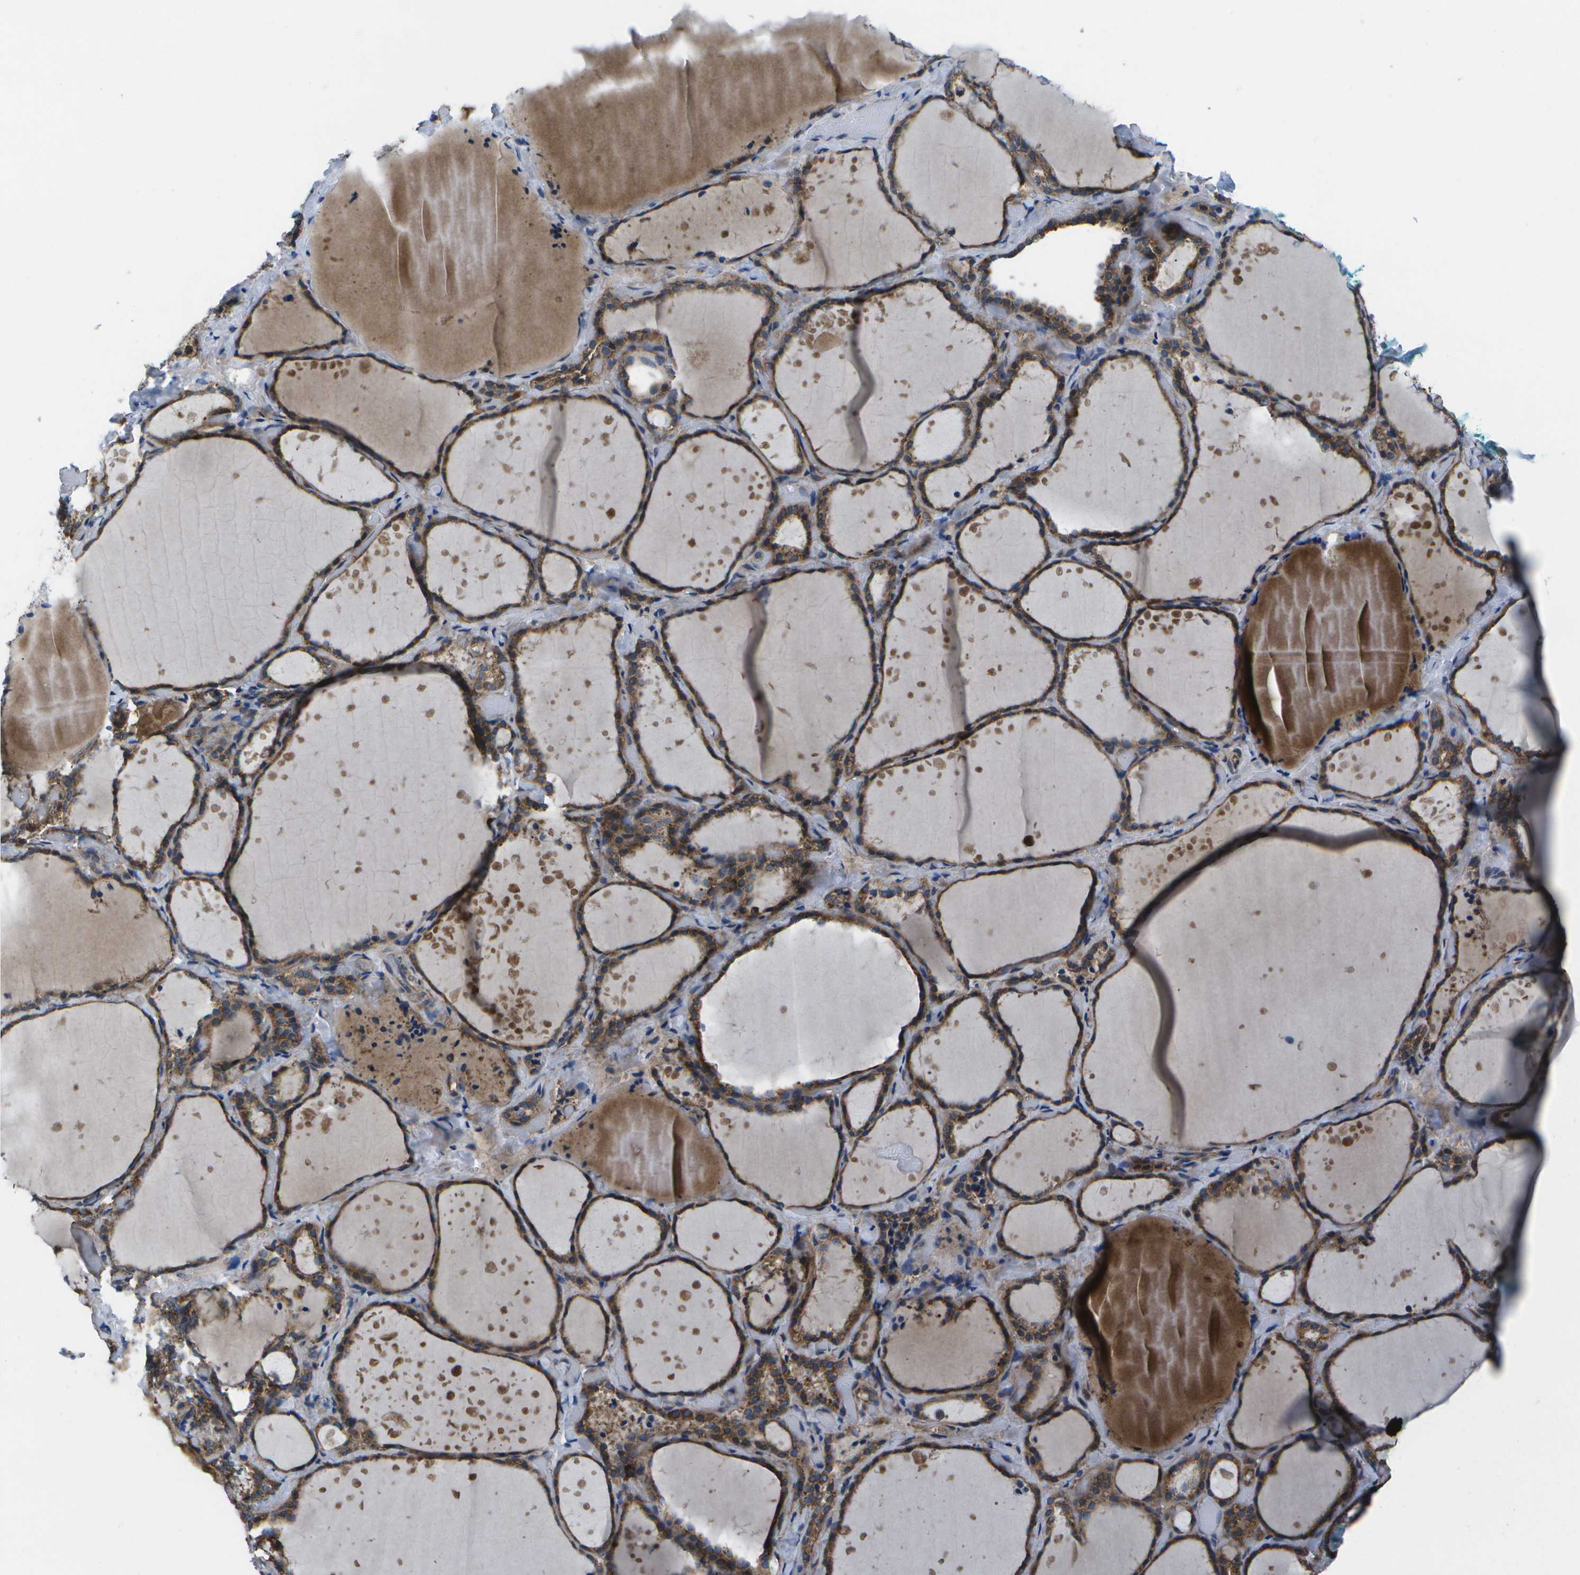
{"staining": {"intensity": "moderate", "quantity": ">75%", "location": "cytoplasmic/membranous"}, "tissue": "thyroid gland", "cell_type": "Glandular cells", "image_type": "normal", "snomed": [{"axis": "morphology", "description": "Normal tissue, NOS"}, {"axis": "topography", "description": "Thyroid gland"}], "caption": "Protein staining reveals moderate cytoplasmic/membranous positivity in about >75% of glandular cells in normal thyroid gland.", "gene": "MVK", "patient": {"sex": "female", "age": 44}}